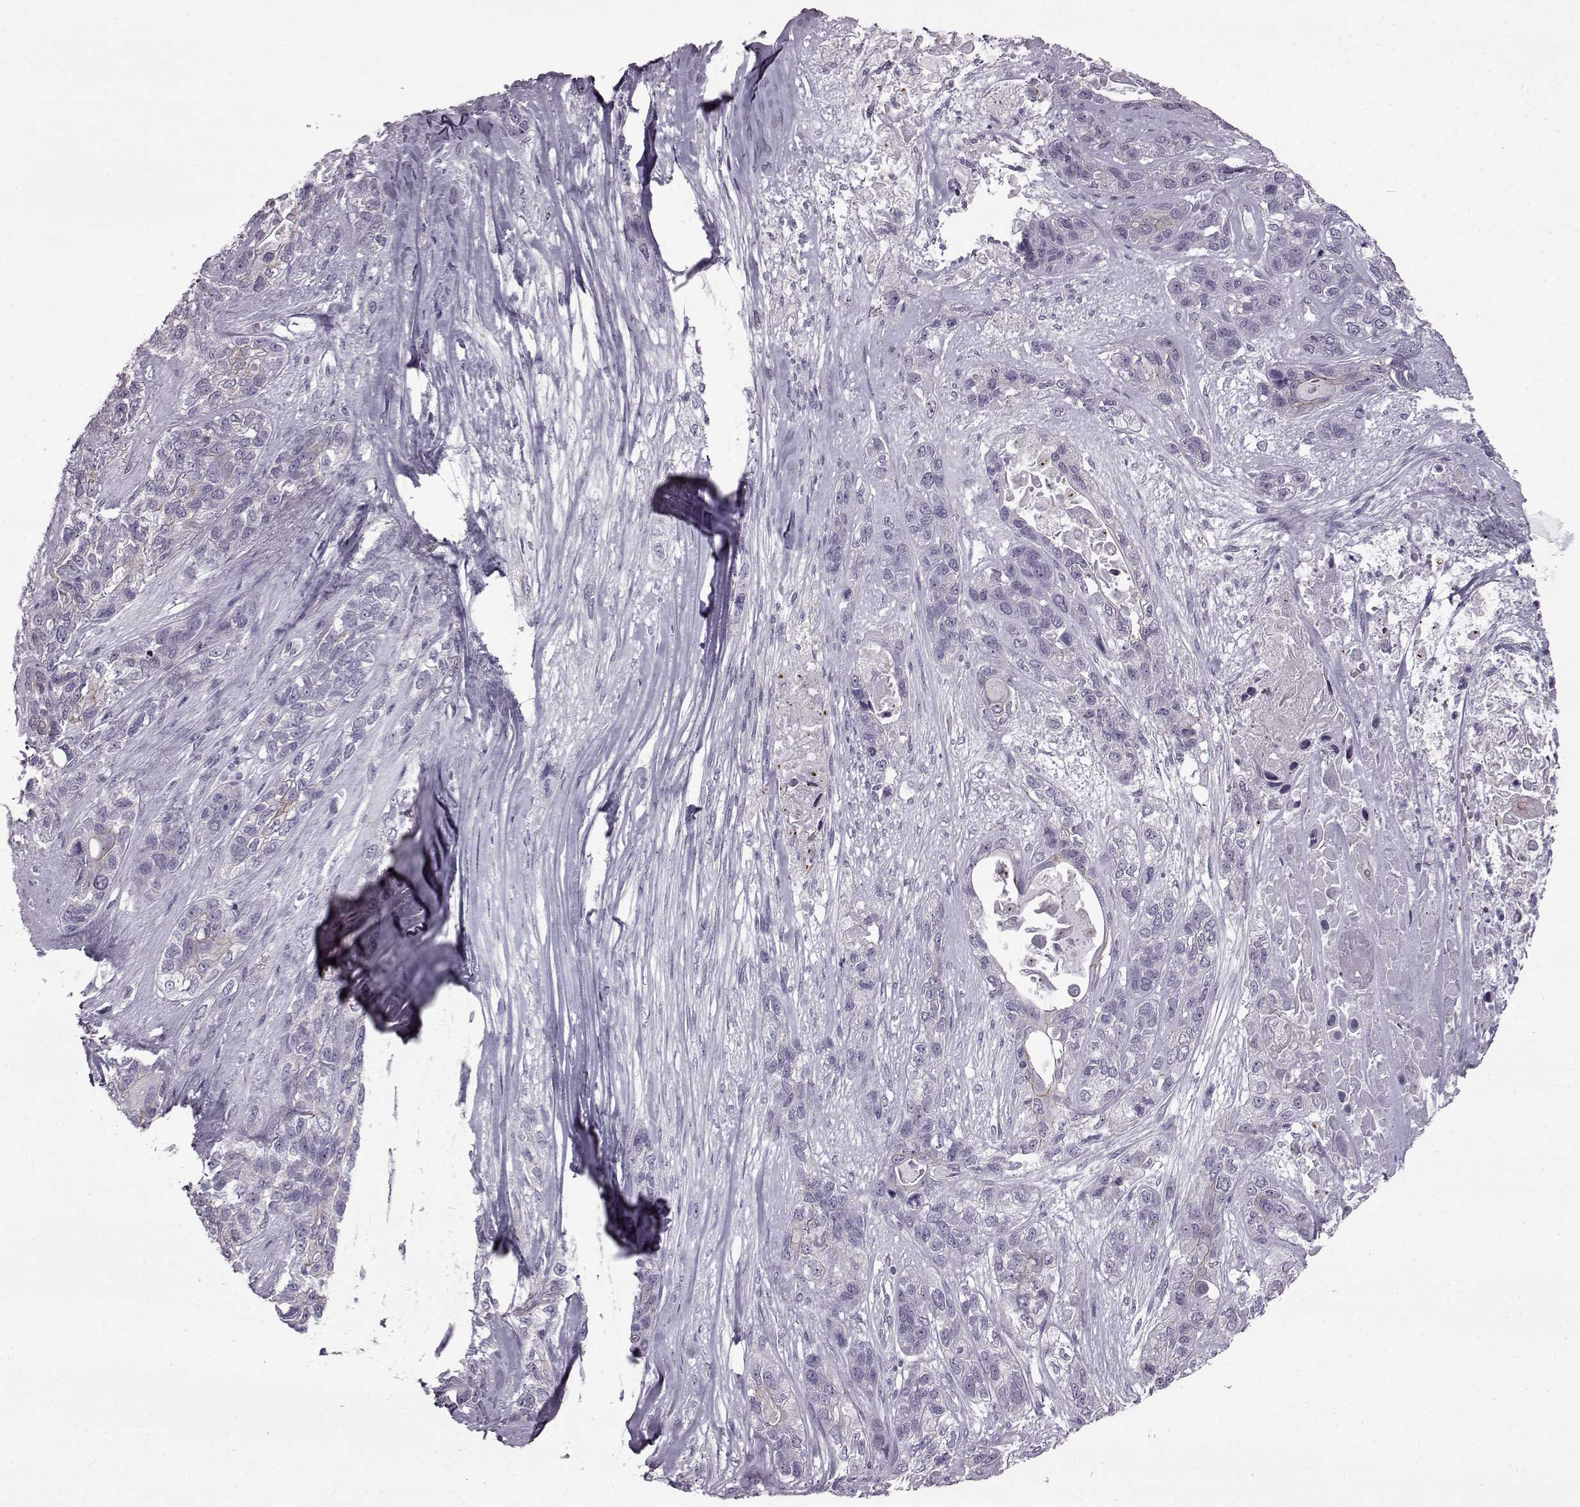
{"staining": {"intensity": "negative", "quantity": "none", "location": "none"}, "tissue": "lung cancer", "cell_type": "Tumor cells", "image_type": "cancer", "snomed": [{"axis": "morphology", "description": "Squamous cell carcinoma, NOS"}, {"axis": "topography", "description": "Lung"}], "caption": "Micrograph shows no protein expression in tumor cells of lung cancer (squamous cell carcinoma) tissue.", "gene": "SLC28A2", "patient": {"sex": "female", "age": 70}}